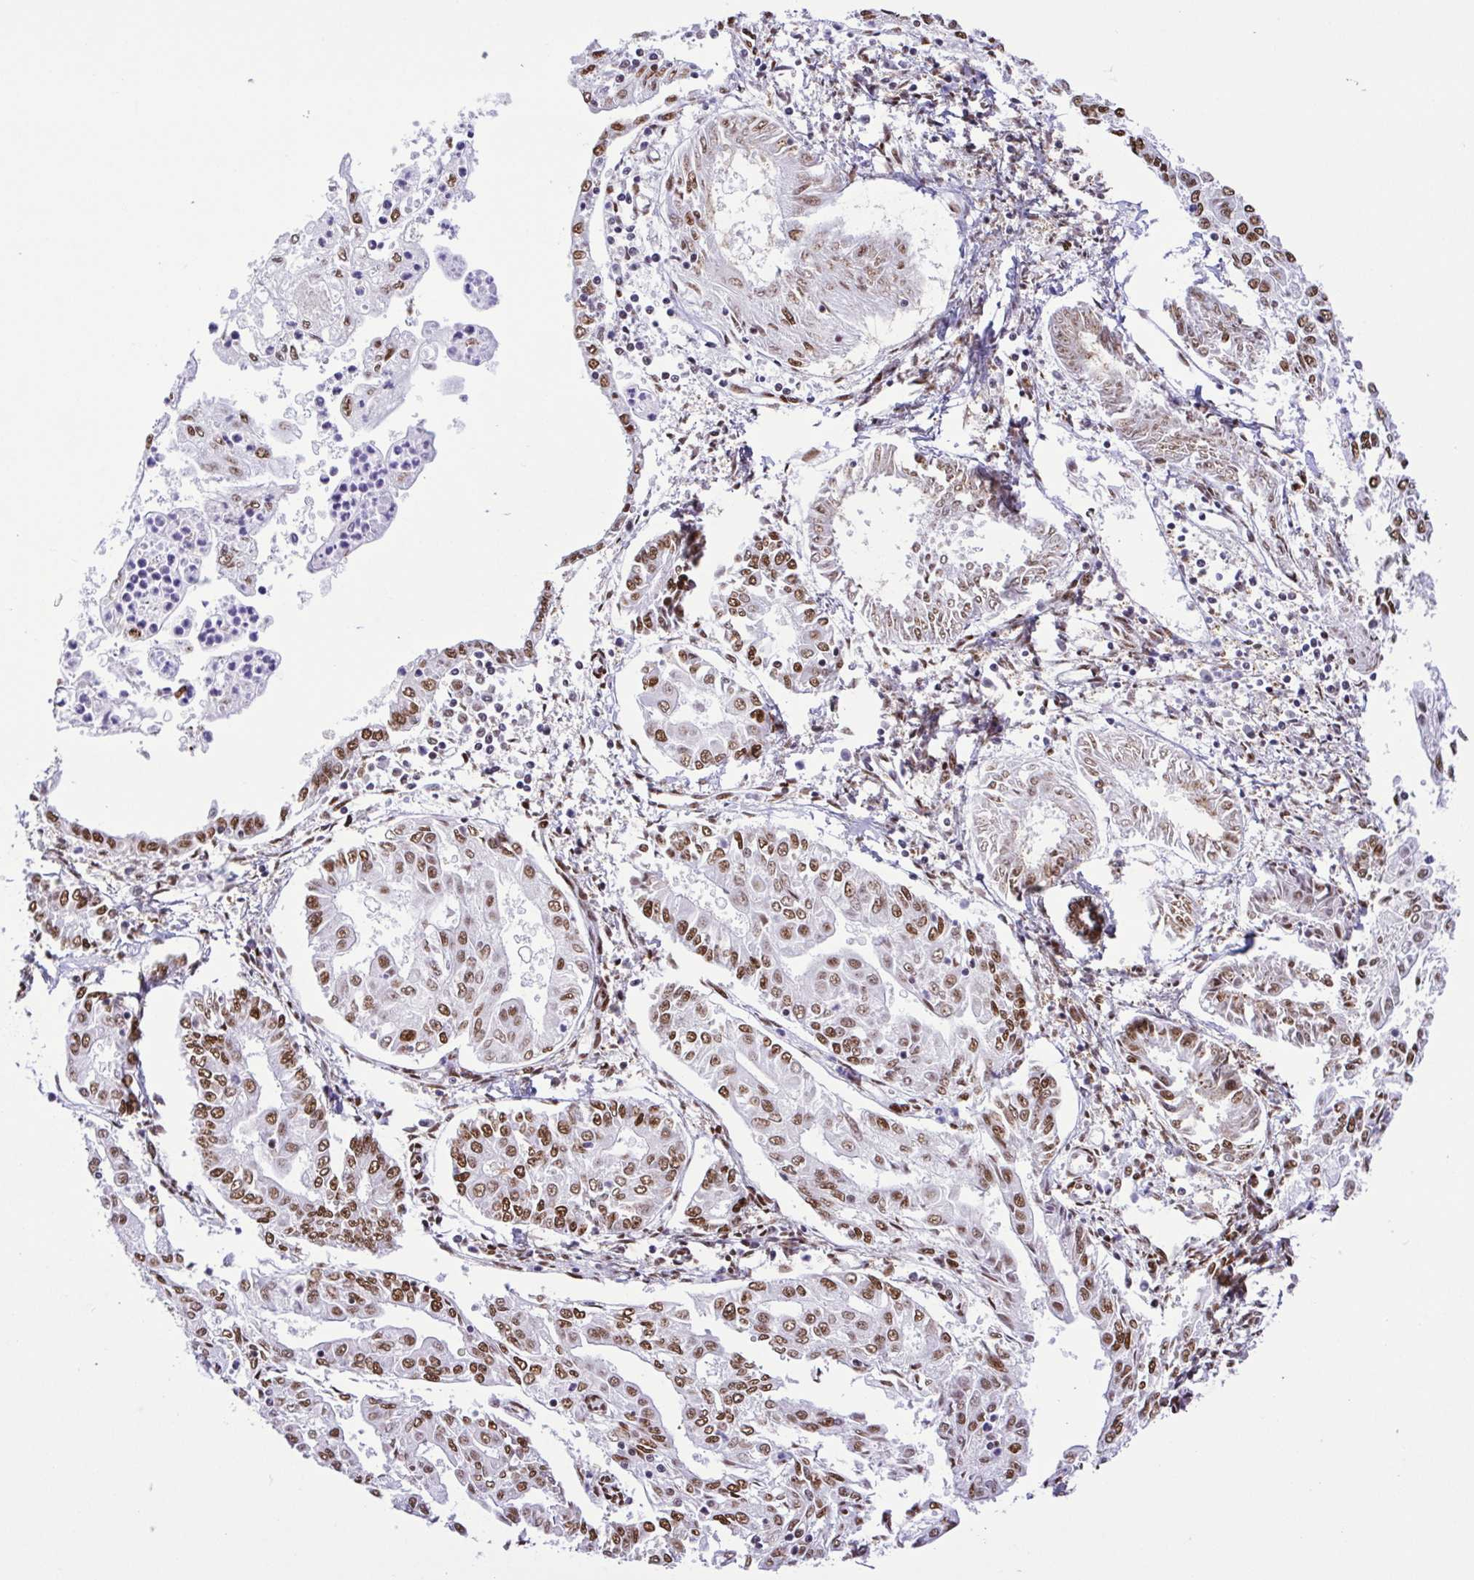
{"staining": {"intensity": "moderate", "quantity": ">75%", "location": "nuclear"}, "tissue": "endometrial cancer", "cell_type": "Tumor cells", "image_type": "cancer", "snomed": [{"axis": "morphology", "description": "Adenocarcinoma, NOS"}, {"axis": "topography", "description": "Endometrium"}], "caption": "Tumor cells reveal moderate nuclear expression in approximately >75% of cells in endometrial cancer. The protein of interest is shown in brown color, while the nuclei are stained blue.", "gene": "TRIM28", "patient": {"sex": "female", "age": 68}}